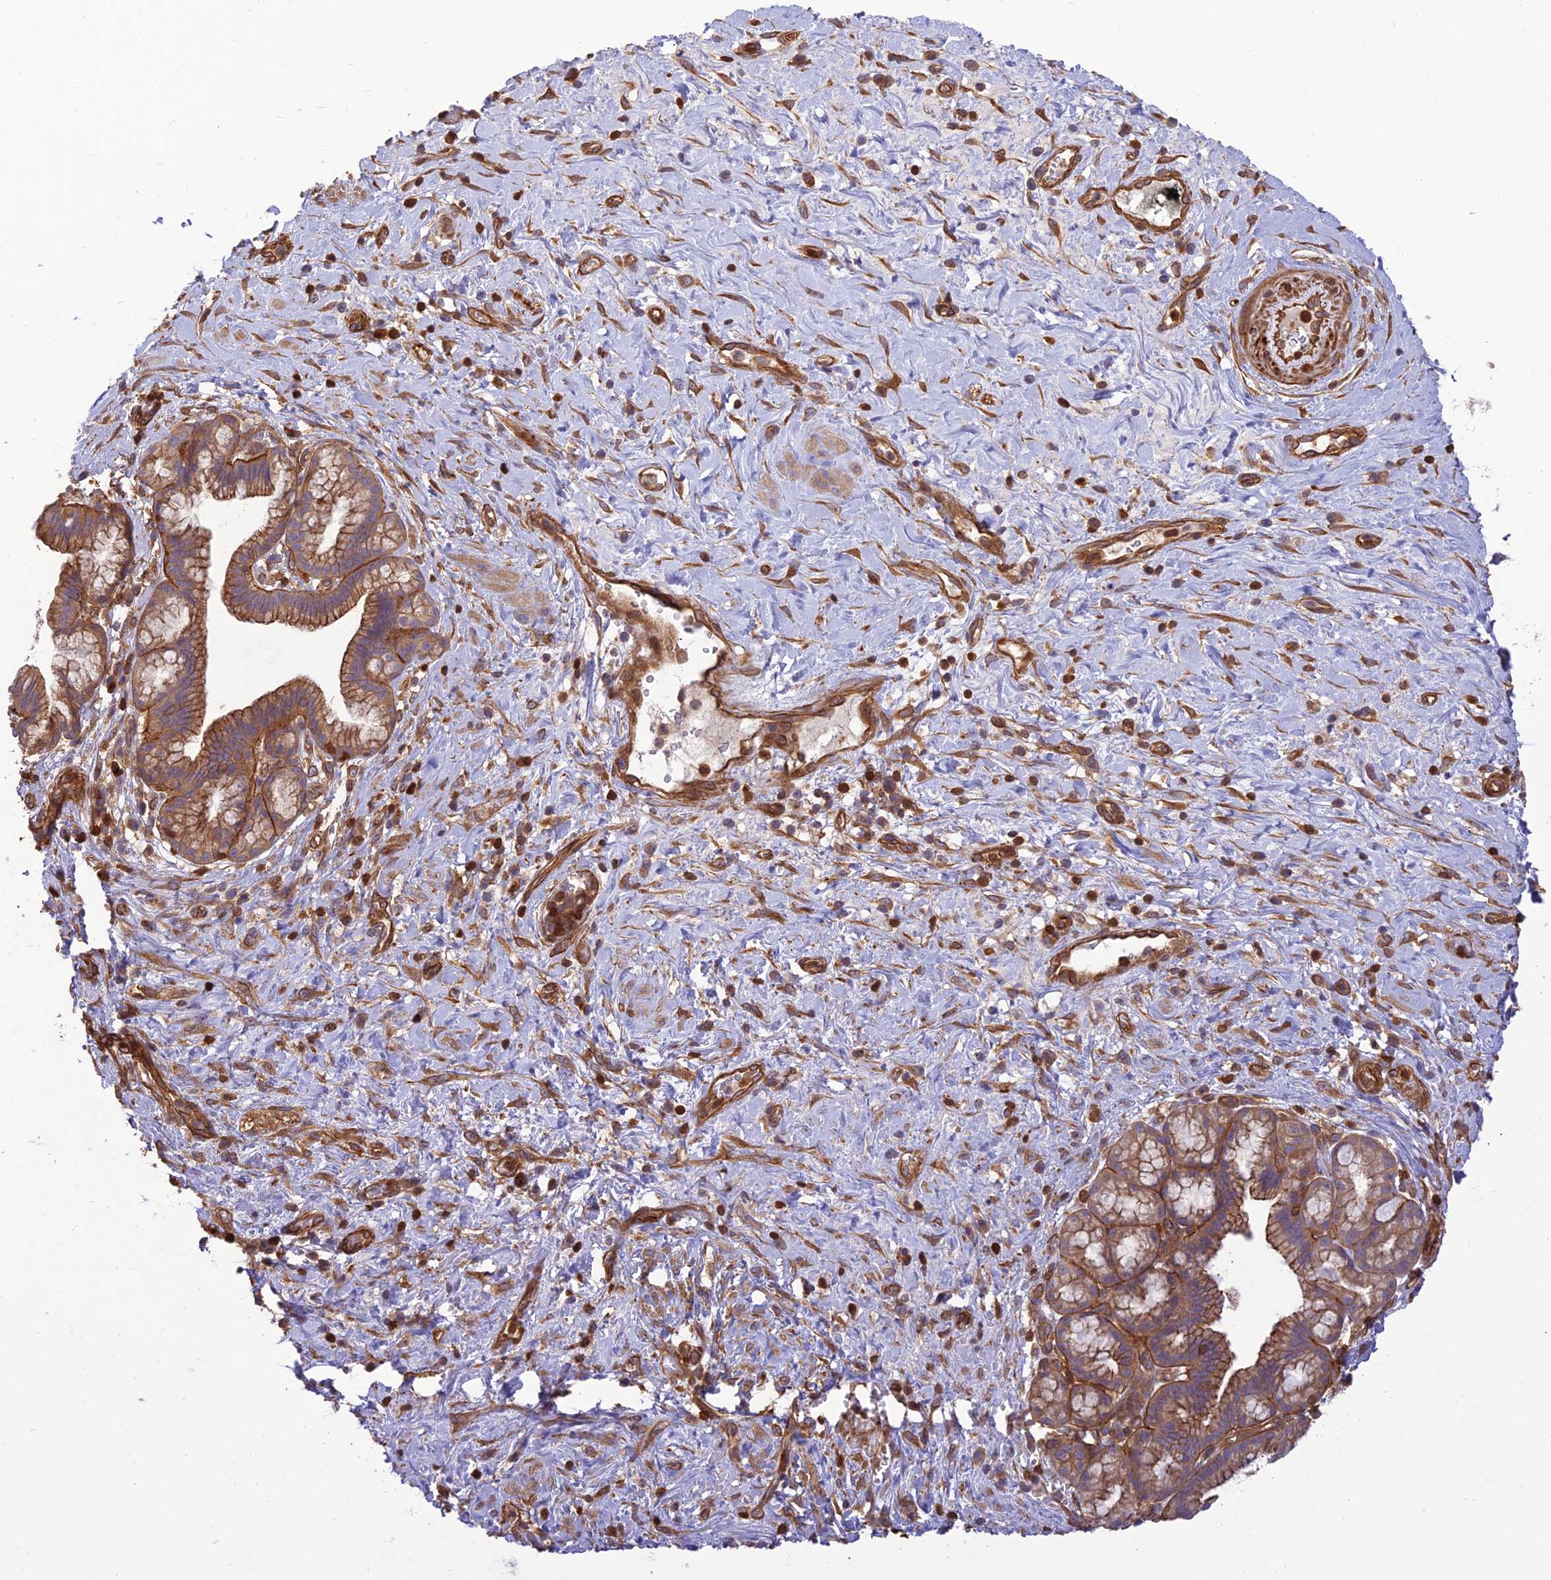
{"staining": {"intensity": "moderate", "quantity": ">75%", "location": "cytoplasmic/membranous"}, "tissue": "pancreatic cancer", "cell_type": "Tumor cells", "image_type": "cancer", "snomed": [{"axis": "morphology", "description": "Adenocarcinoma, NOS"}, {"axis": "topography", "description": "Pancreas"}], "caption": "Pancreatic cancer (adenocarcinoma) stained with immunohistochemistry demonstrates moderate cytoplasmic/membranous staining in approximately >75% of tumor cells.", "gene": "HPSE2", "patient": {"sex": "male", "age": 72}}